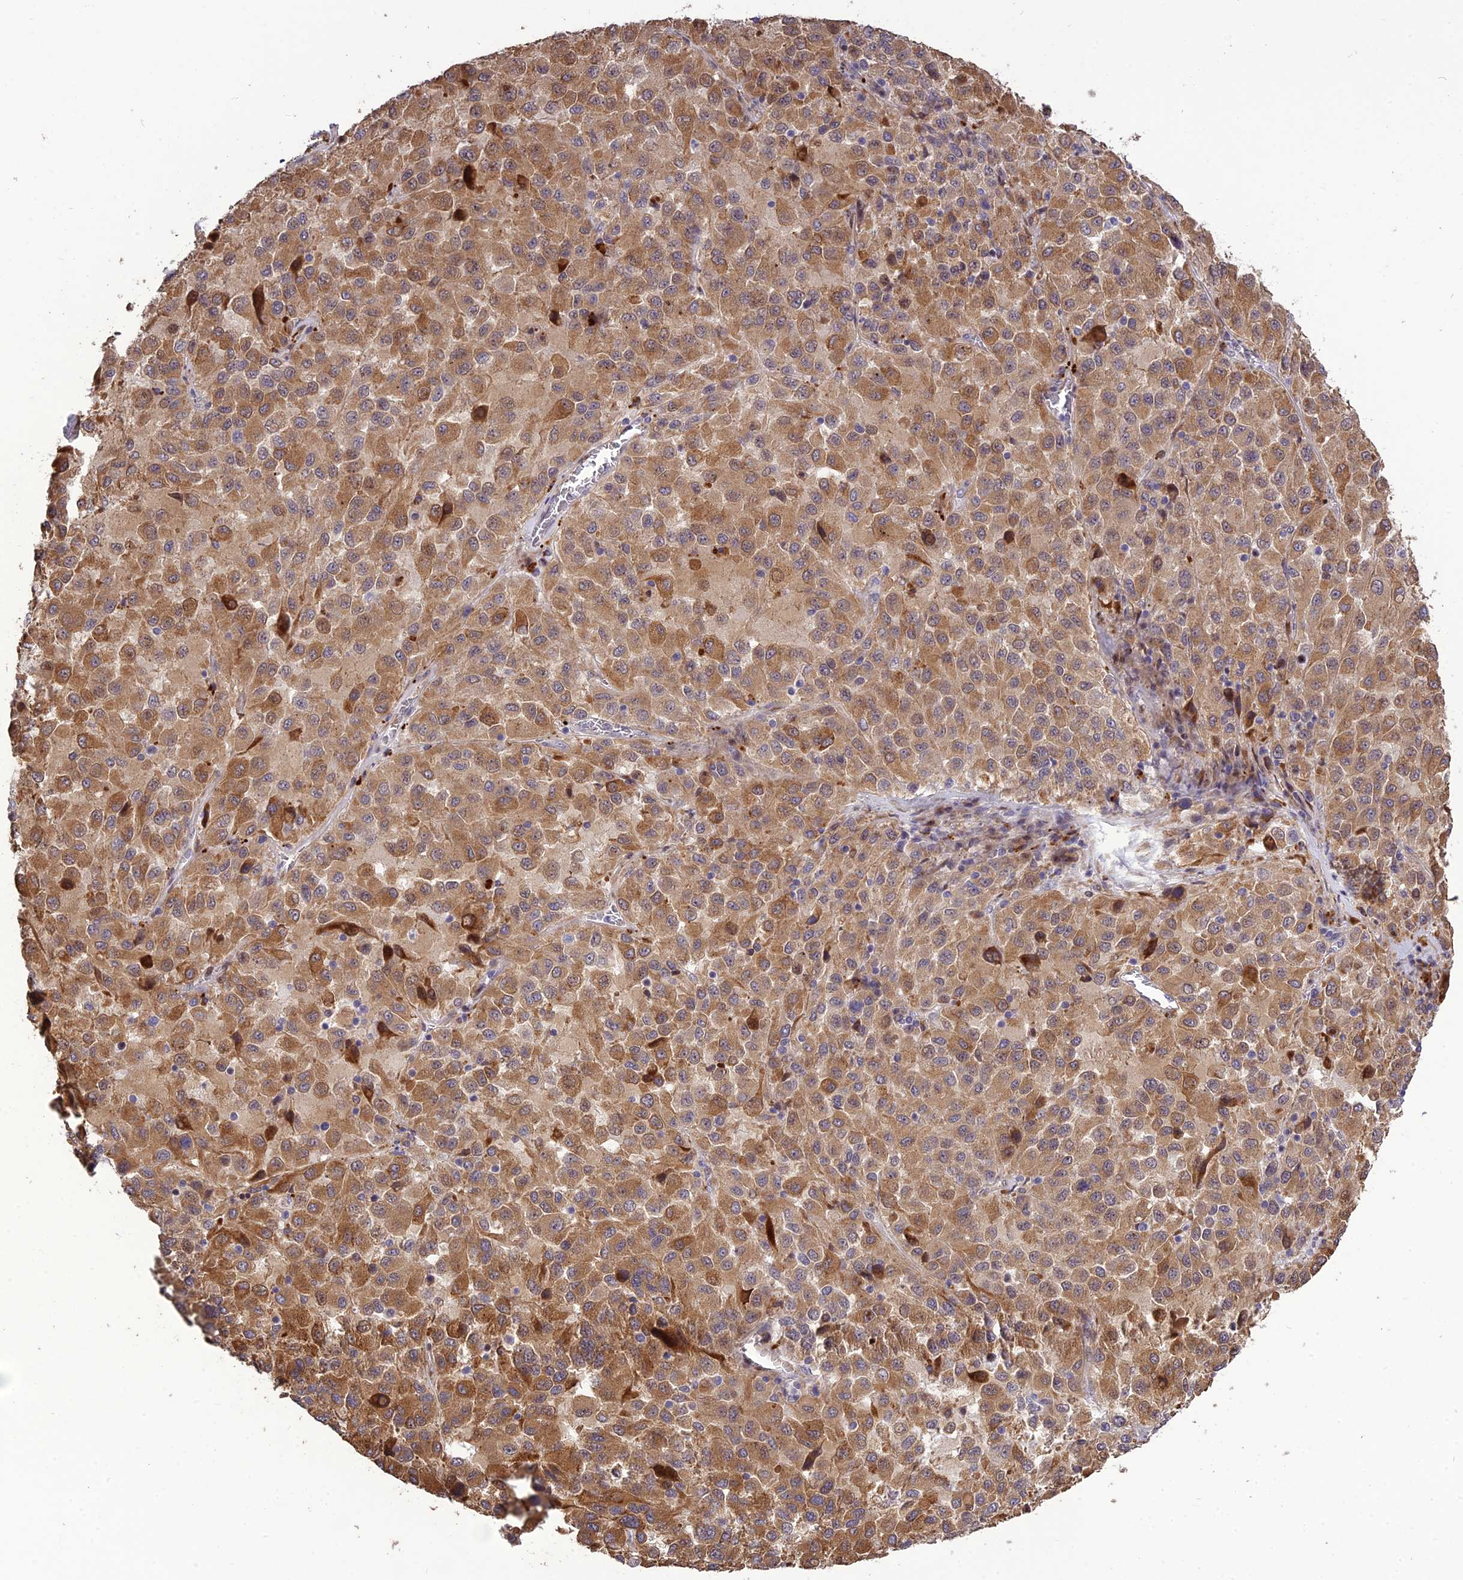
{"staining": {"intensity": "moderate", "quantity": ">75%", "location": "cytoplasmic/membranous"}, "tissue": "melanoma", "cell_type": "Tumor cells", "image_type": "cancer", "snomed": [{"axis": "morphology", "description": "Malignant melanoma, Metastatic site"}, {"axis": "topography", "description": "Lung"}], "caption": "Immunohistochemical staining of melanoma displays moderate cytoplasmic/membranous protein positivity in approximately >75% of tumor cells.", "gene": "SPG21", "patient": {"sex": "male", "age": 64}}